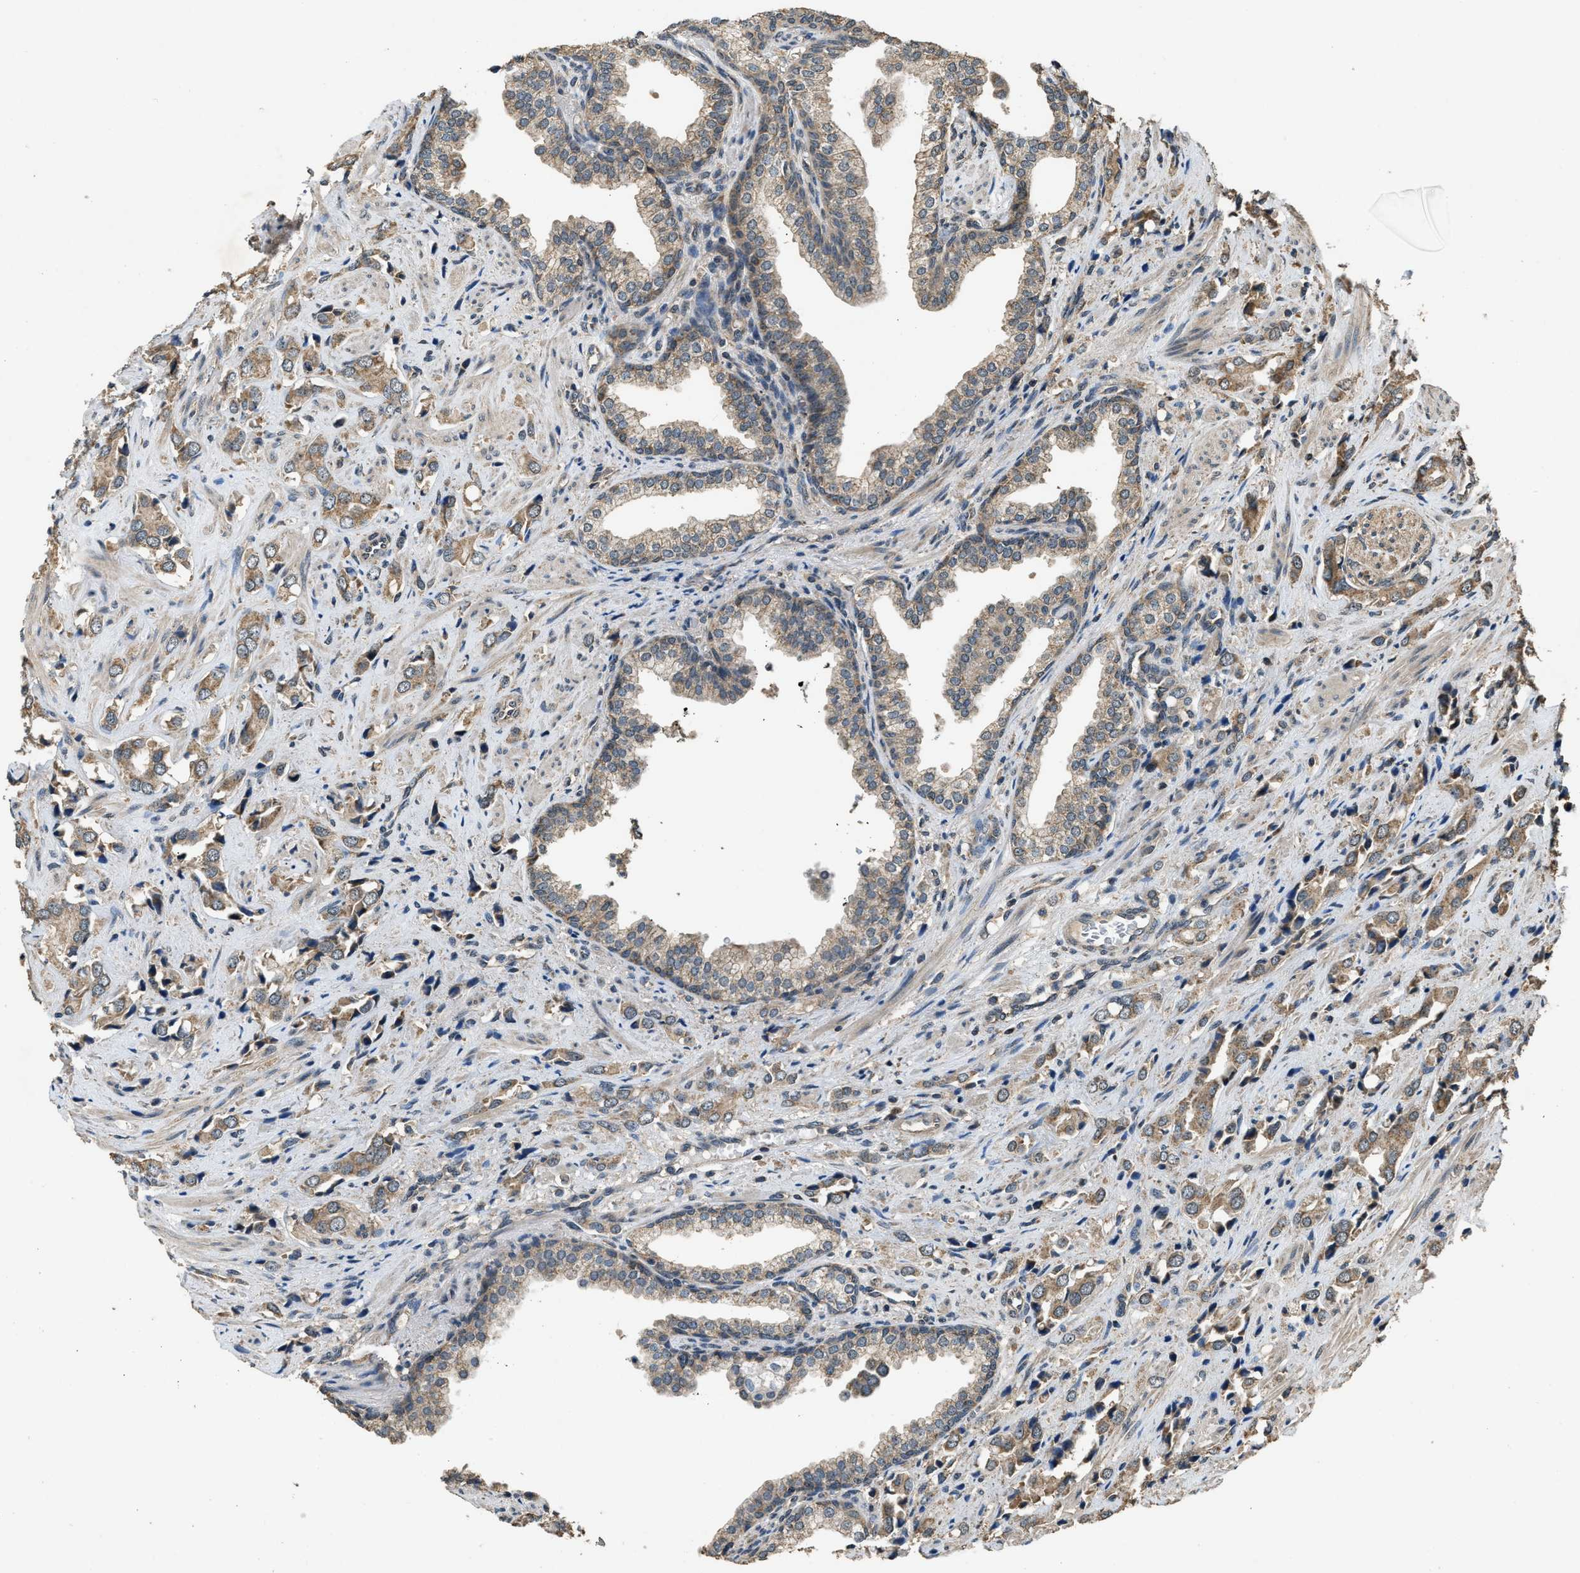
{"staining": {"intensity": "weak", "quantity": ">75%", "location": "cytoplasmic/membranous"}, "tissue": "prostate cancer", "cell_type": "Tumor cells", "image_type": "cancer", "snomed": [{"axis": "morphology", "description": "Adenocarcinoma, High grade"}, {"axis": "topography", "description": "Prostate"}], "caption": "A brown stain labels weak cytoplasmic/membranous positivity of a protein in human adenocarcinoma (high-grade) (prostate) tumor cells. Nuclei are stained in blue.", "gene": "DENND6B", "patient": {"sex": "male", "age": 52}}